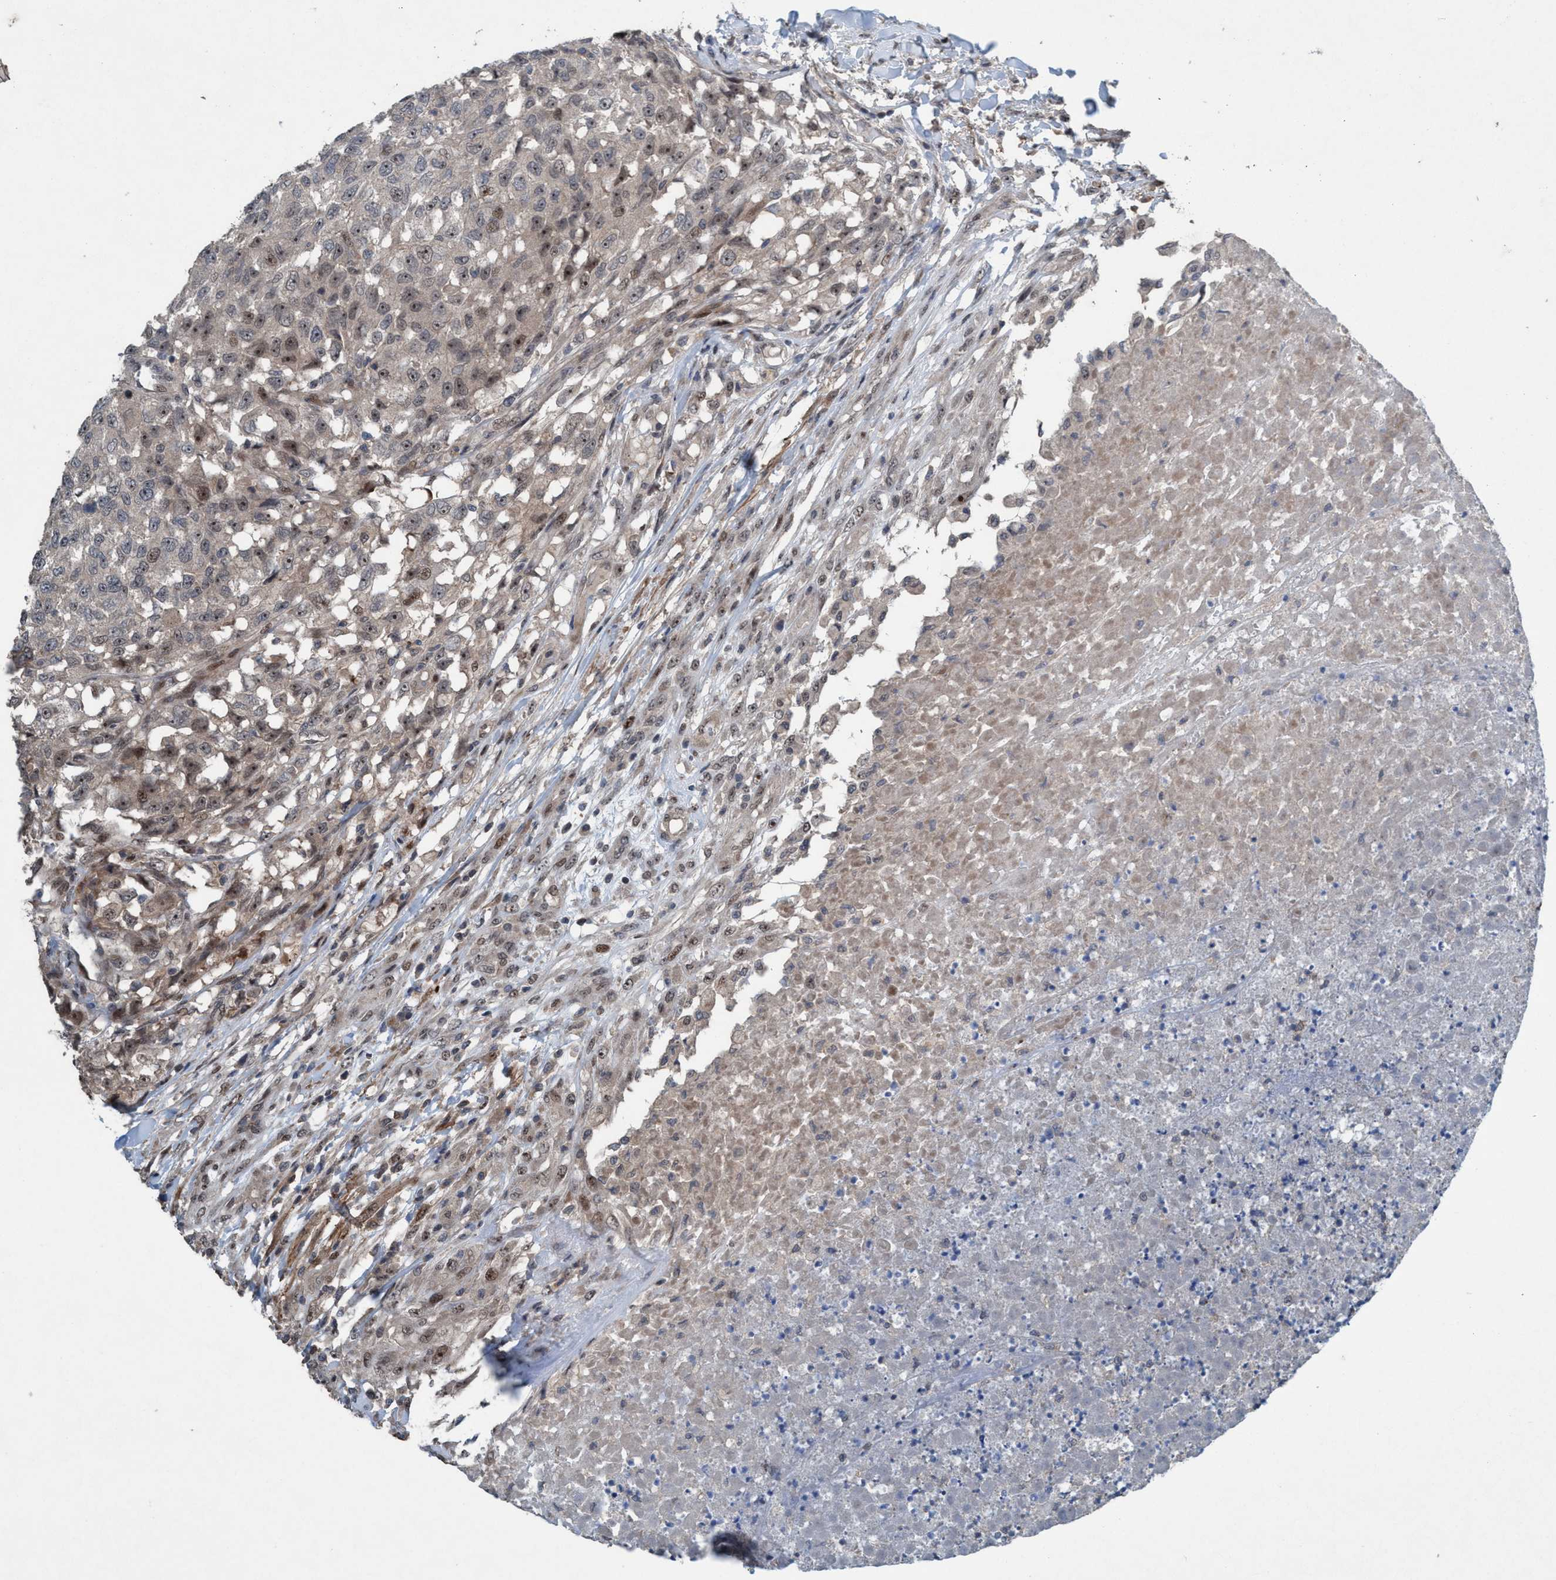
{"staining": {"intensity": "weak", "quantity": "25%-75%", "location": "nuclear"}, "tissue": "testis cancer", "cell_type": "Tumor cells", "image_type": "cancer", "snomed": [{"axis": "morphology", "description": "Seminoma, NOS"}, {"axis": "topography", "description": "Testis"}], "caption": "A low amount of weak nuclear expression is seen in approximately 25%-75% of tumor cells in testis cancer tissue.", "gene": "NISCH", "patient": {"sex": "male", "age": 59}}